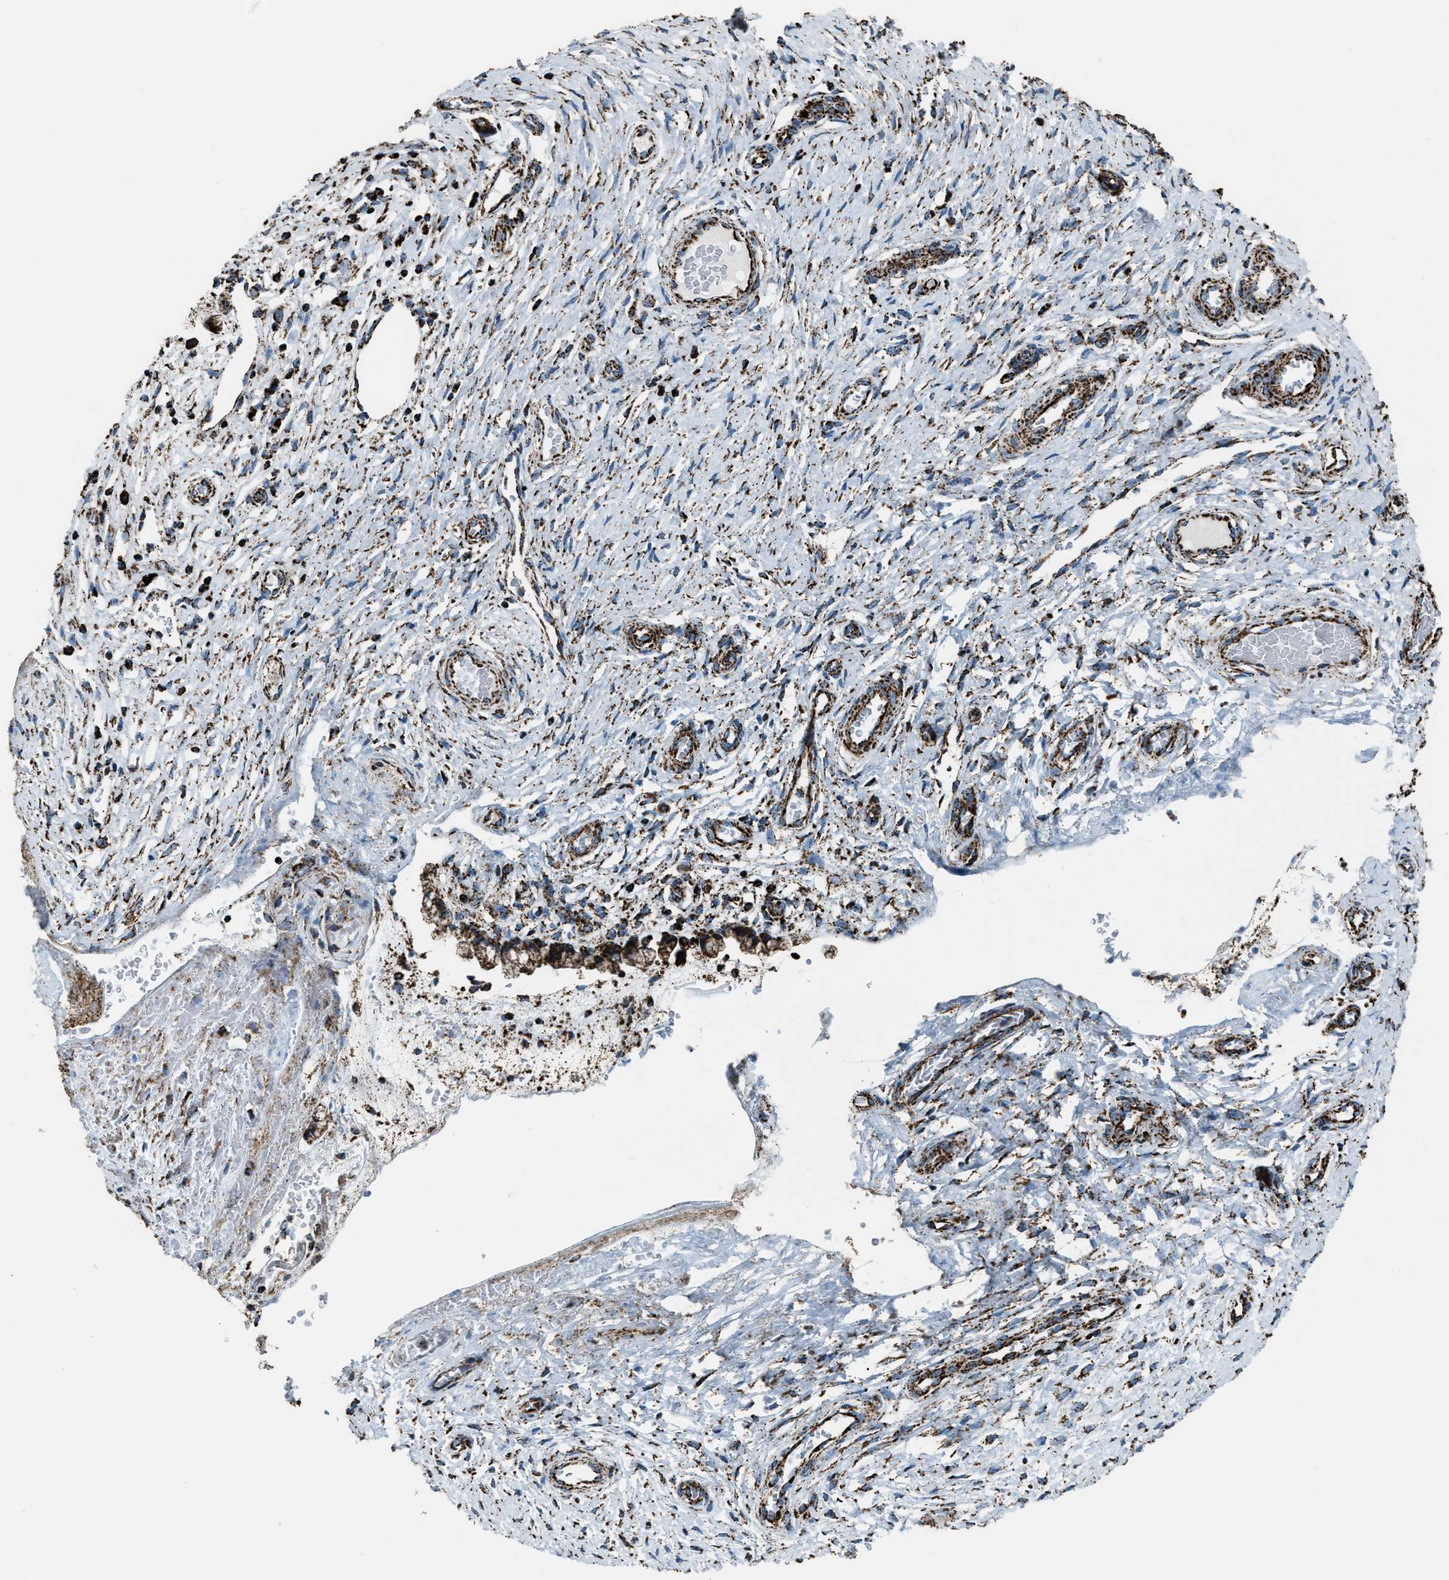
{"staining": {"intensity": "strong", "quantity": ">75%", "location": "cytoplasmic/membranous"}, "tissue": "cervix", "cell_type": "Glandular cells", "image_type": "normal", "snomed": [{"axis": "morphology", "description": "Normal tissue, NOS"}, {"axis": "topography", "description": "Cervix"}], "caption": "Normal cervix displays strong cytoplasmic/membranous staining in approximately >75% of glandular cells.", "gene": "MDH2", "patient": {"sex": "female", "age": 55}}